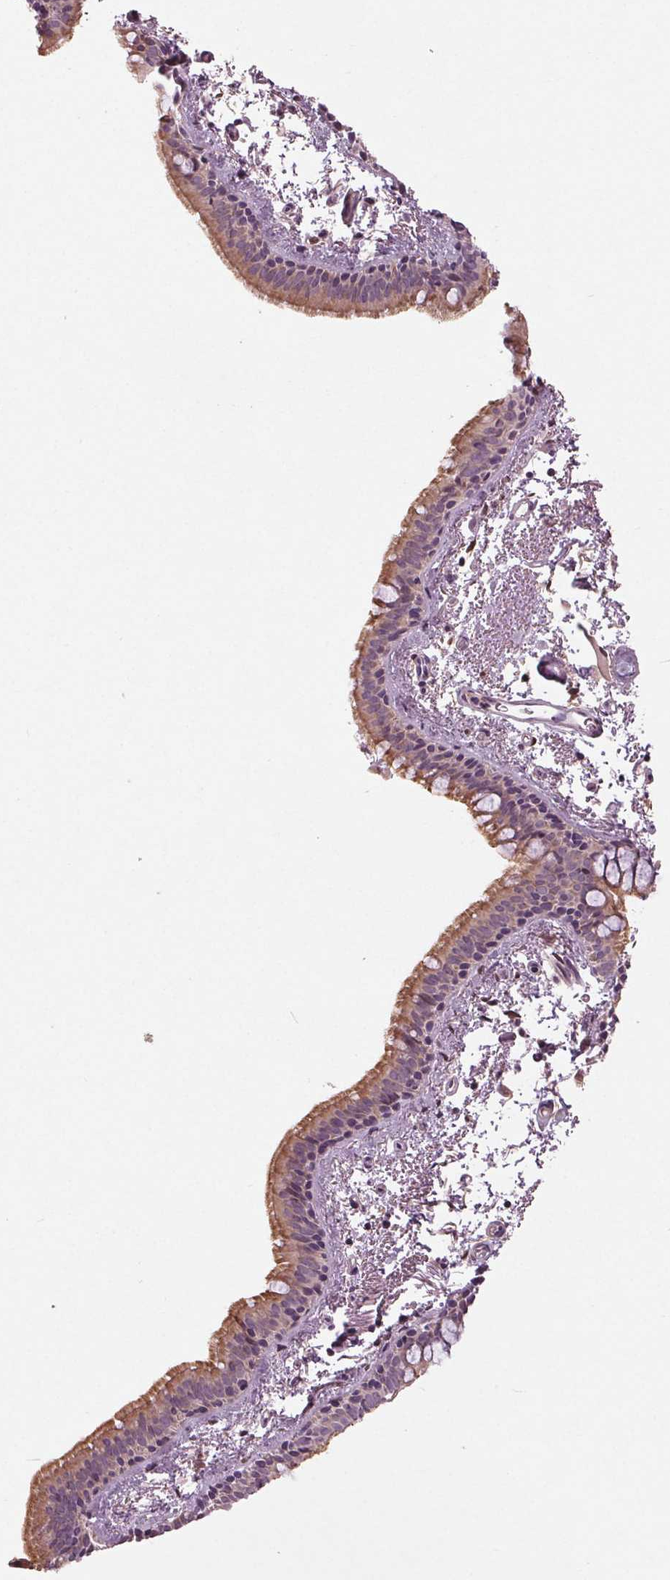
{"staining": {"intensity": "moderate", "quantity": "25%-75%", "location": "cytoplasmic/membranous"}, "tissue": "bronchus", "cell_type": "Respiratory epithelial cells", "image_type": "normal", "snomed": [{"axis": "morphology", "description": "Normal tissue, NOS"}, {"axis": "topography", "description": "Bronchus"}], "caption": "An image of human bronchus stained for a protein demonstrates moderate cytoplasmic/membranous brown staining in respiratory epithelial cells.", "gene": "ZNF605", "patient": {"sex": "female", "age": 61}}